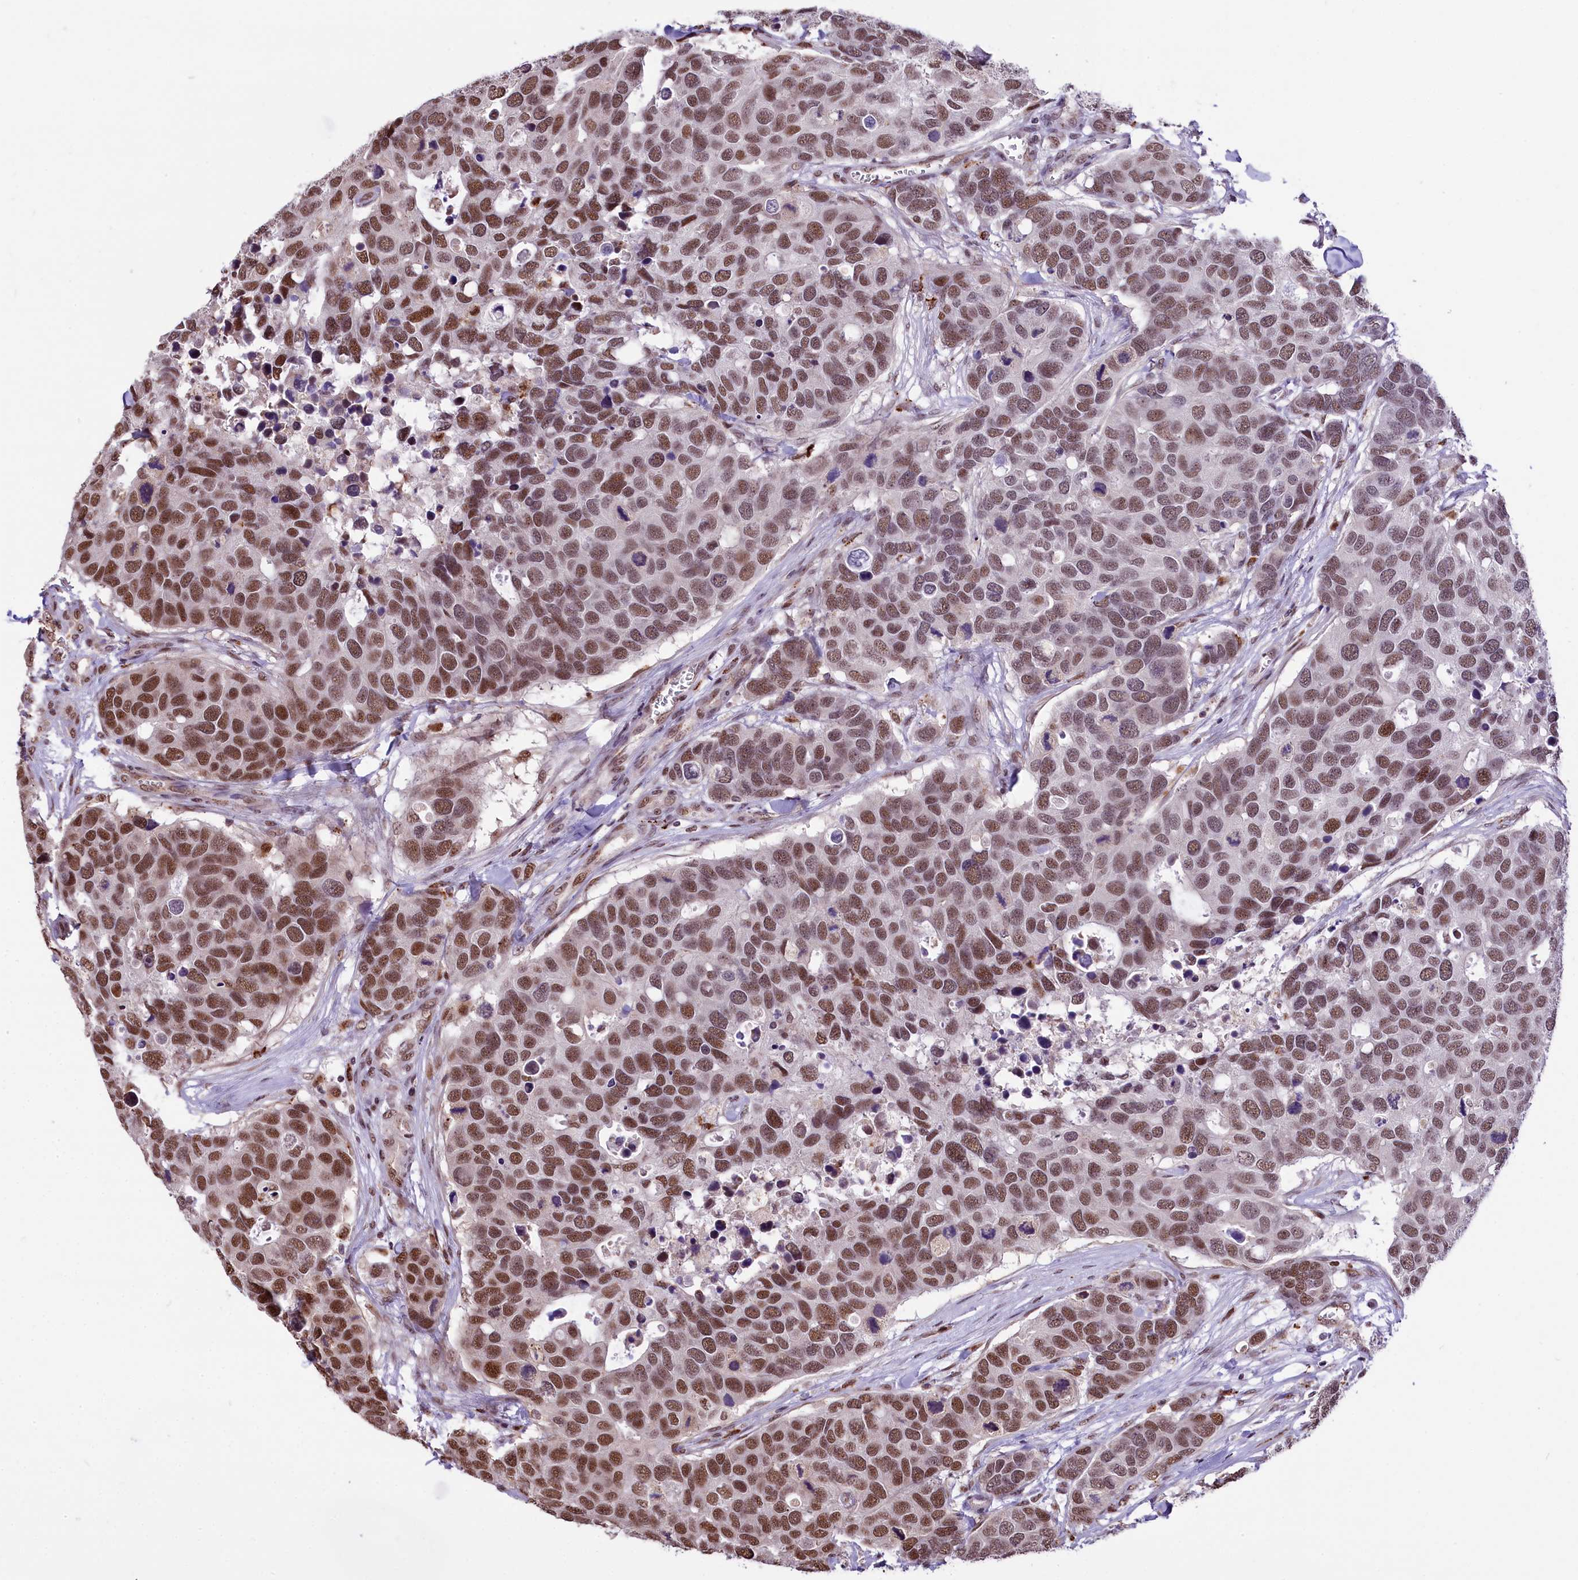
{"staining": {"intensity": "moderate", "quantity": ">75%", "location": "nuclear"}, "tissue": "breast cancer", "cell_type": "Tumor cells", "image_type": "cancer", "snomed": [{"axis": "morphology", "description": "Duct carcinoma"}, {"axis": "topography", "description": "Breast"}], "caption": "IHC (DAB) staining of invasive ductal carcinoma (breast) displays moderate nuclear protein positivity in approximately >75% of tumor cells. The staining is performed using DAB brown chromogen to label protein expression. The nuclei are counter-stained blue using hematoxylin.", "gene": "MRPL54", "patient": {"sex": "female", "age": 83}}